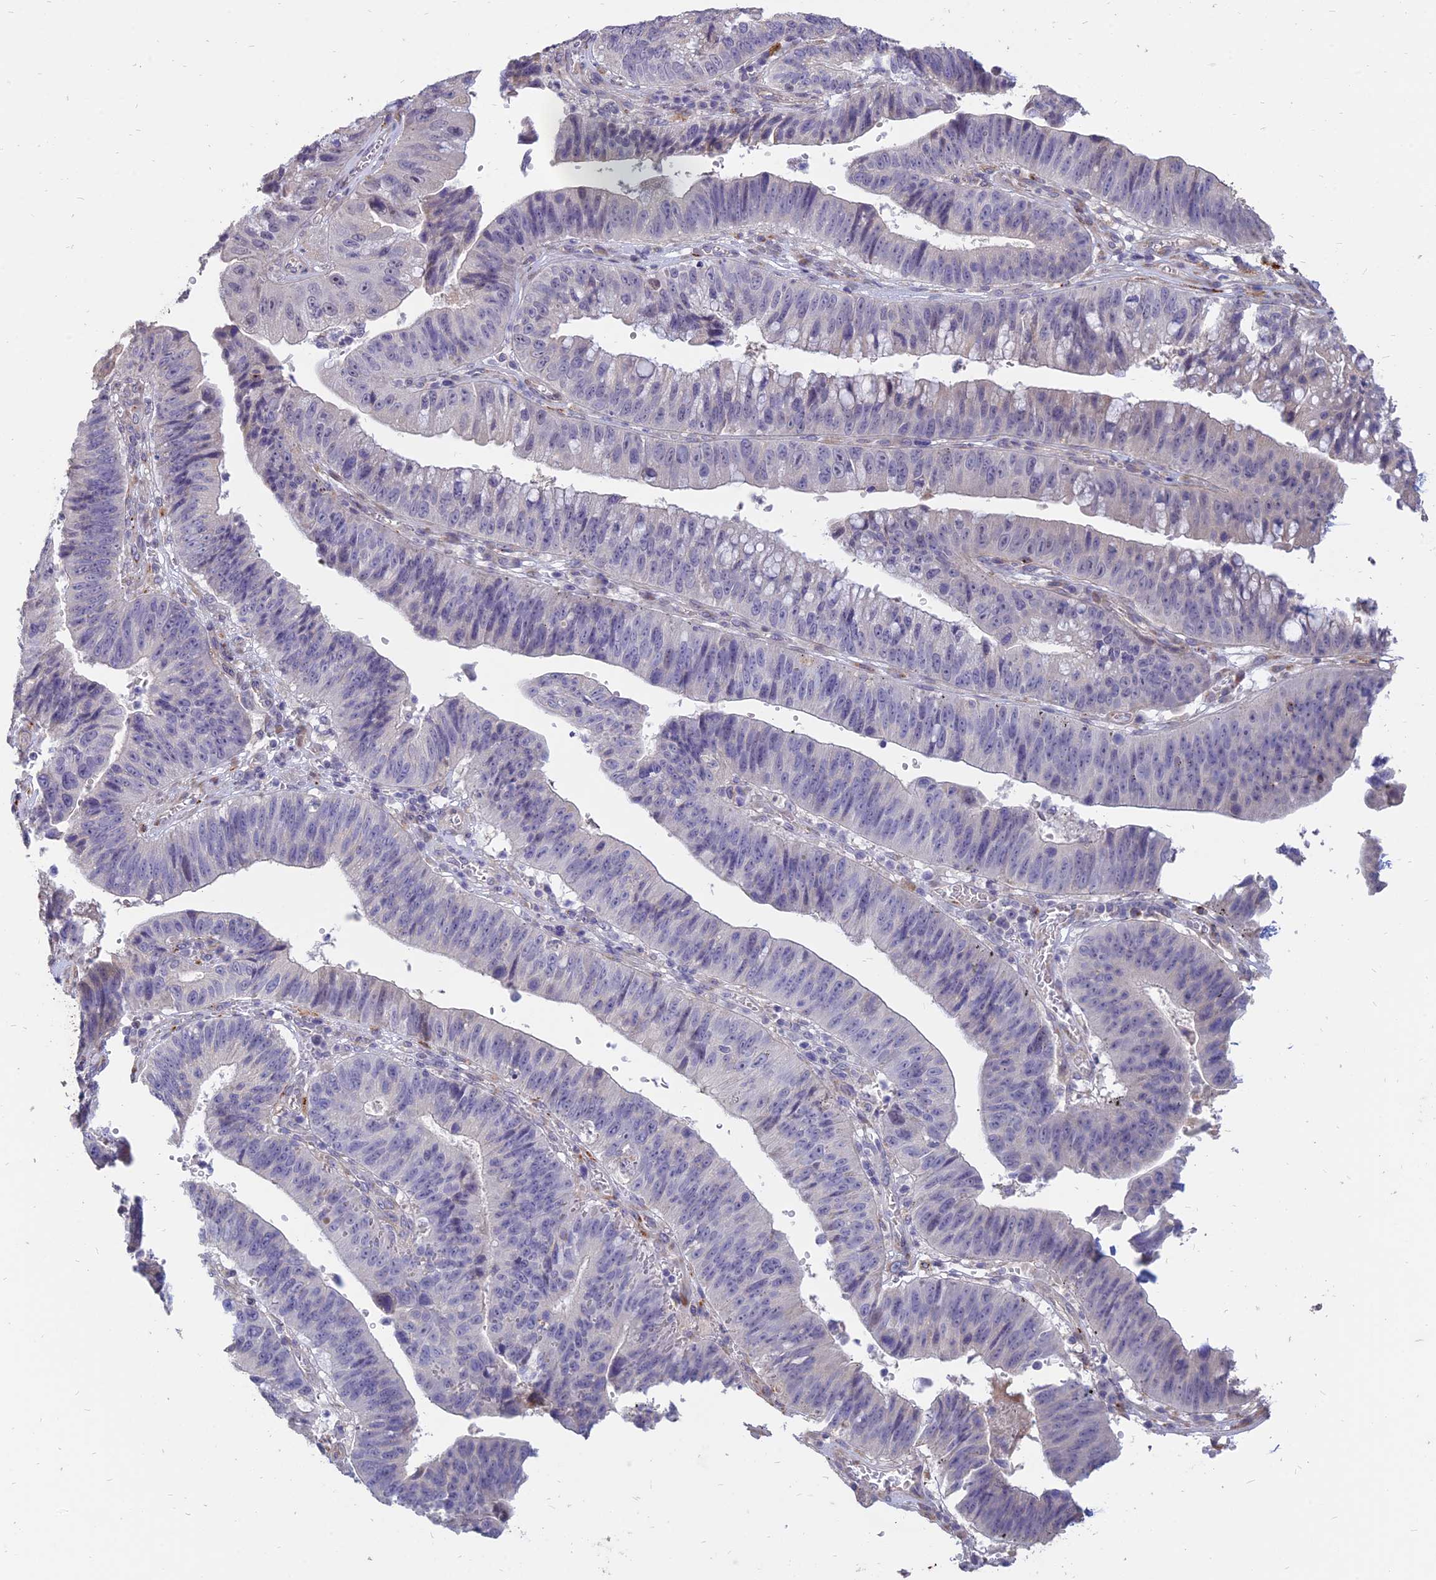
{"staining": {"intensity": "negative", "quantity": "none", "location": "none"}, "tissue": "stomach cancer", "cell_type": "Tumor cells", "image_type": "cancer", "snomed": [{"axis": "morphology", "description": "Adenocarcinoma, NOS"}, {"axis": "topography", "description": "Stomach"}], "caption": "Immunohistochemistry histopathology image of human stomach cancer (adenocarcinoma) stained for a protein (brown), which displays no staining in tumor cells.", "gene": "ST3GAL6", "patient": {"sex": "male", "age": 59}}